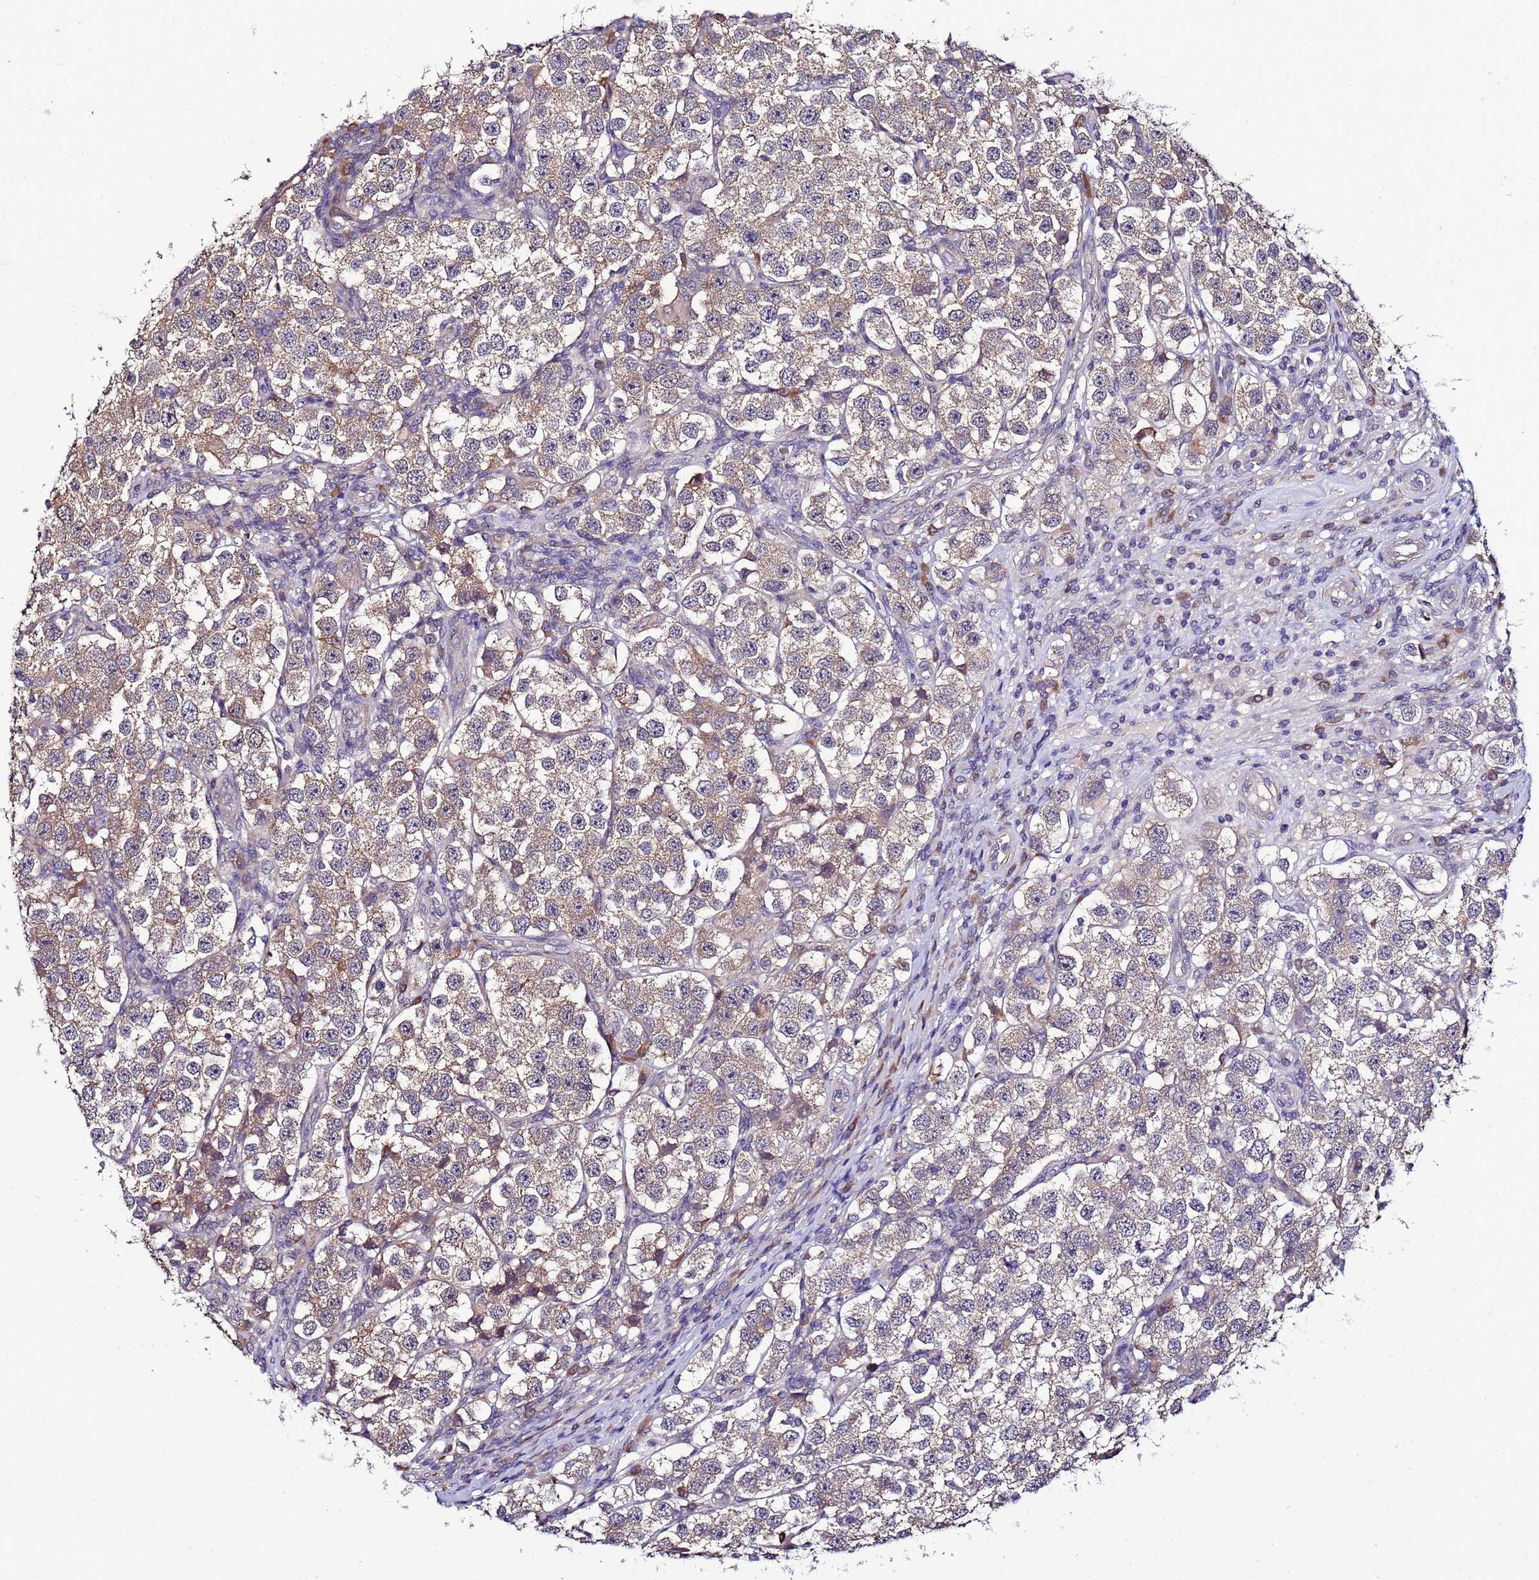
{"staining": {"intensity": "weak", "quantity": ">75%", "location": "cytoplasmic/membranous"}, "tissue": "testis cancer", "cell_type": "Tumor cells", "image_type": "cancer", "snomed": [{"axis": "morphology", "description": "Seminoma, NOS"}, {"axis": "topography", "description": "Testis"}], "caption": "Immunohistochemistry (IHC) of seminoma (testis) displays low levels of weak cytoplasmic/membranous positivity in about >75% of tumor cells.", "gene": "NAXE", "patient": {"sex": "male", "age": 37}}